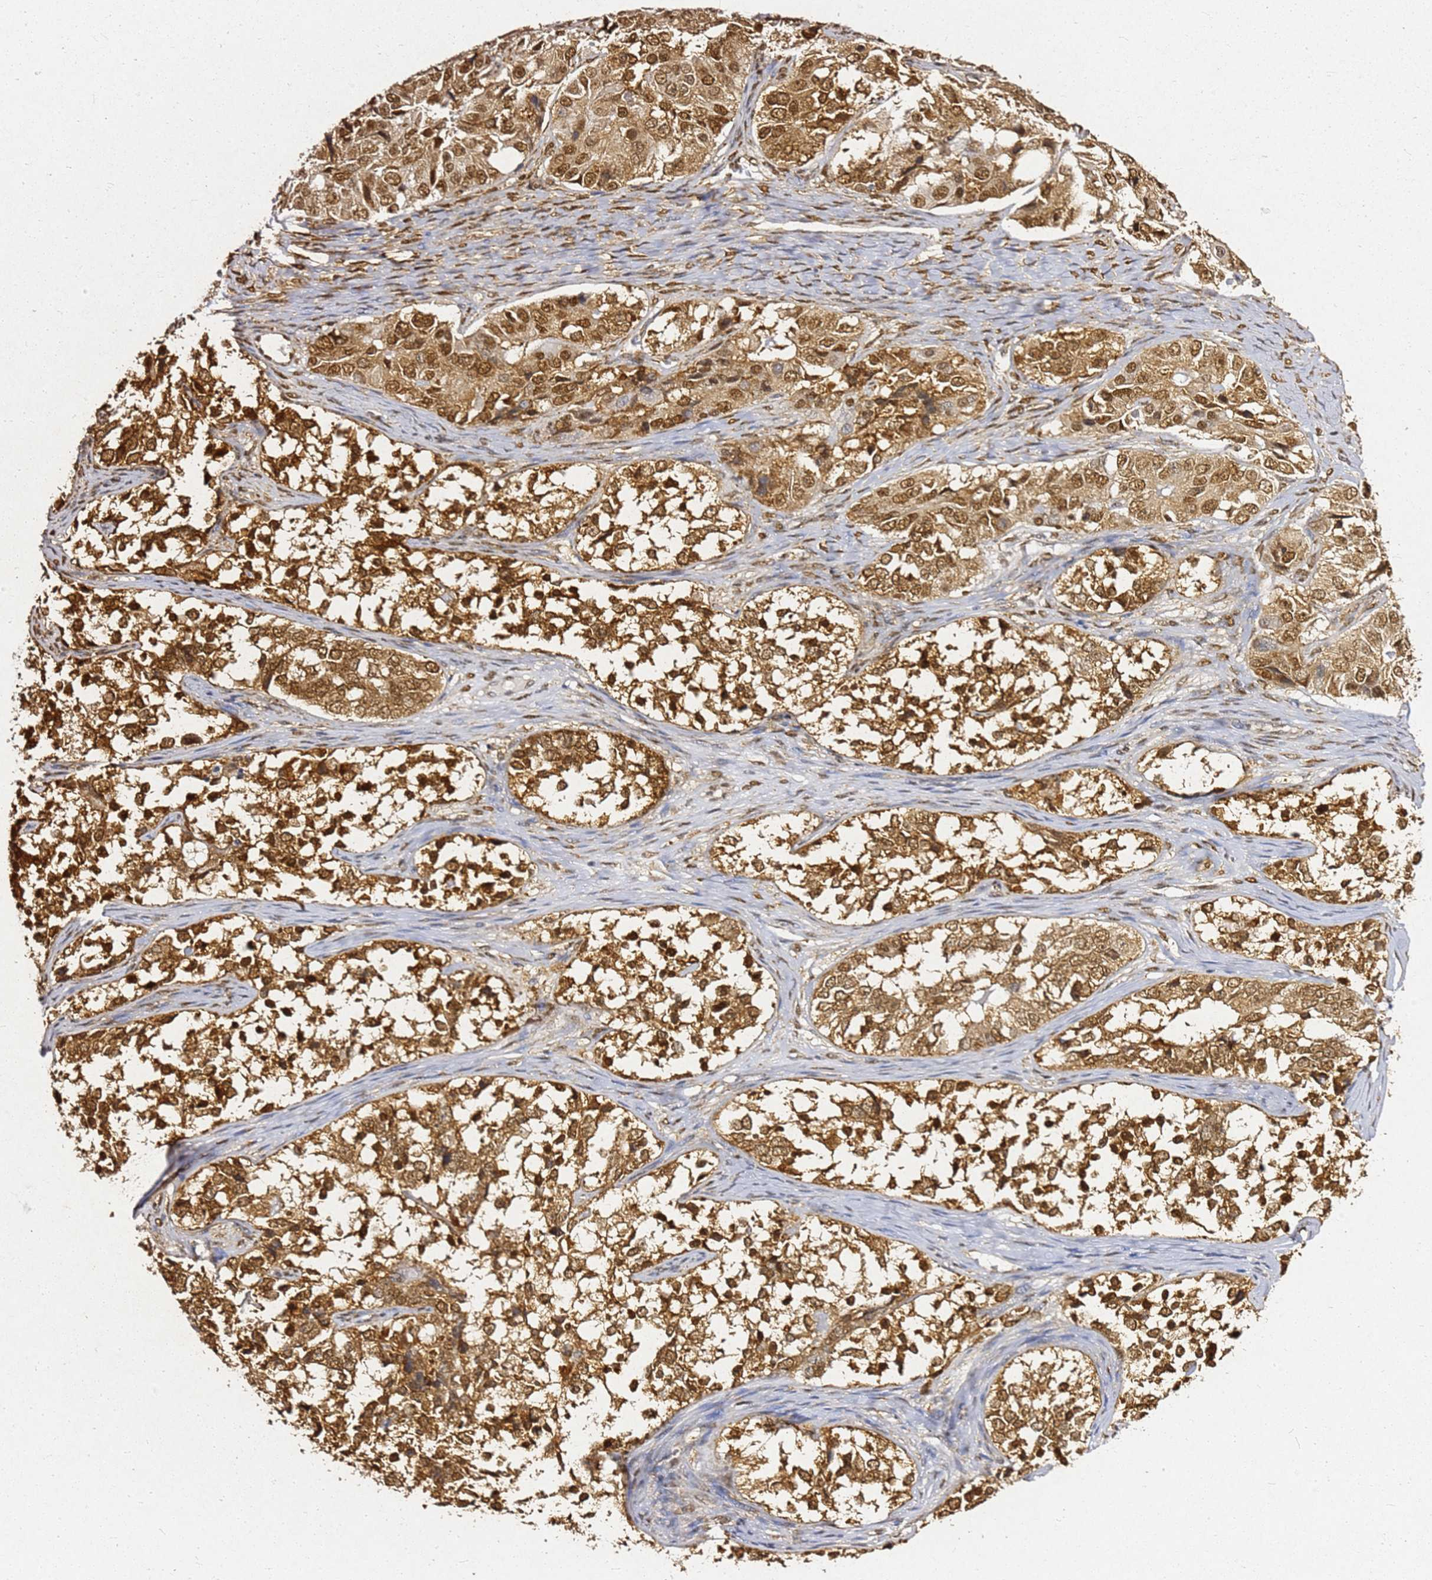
{"staining": {"intensity": "moderate", "quantity": ">75%", "location": "cytoplasmic/membranous,nuclear"}, "tissue": "ovarian cancer", "cell_type": "Tumor cells", "image_type": "cancer", "snomed": [{"axis": "morphology", "description": "Carcinoma, endometroid"}, {"axis": "topography", "description": "Ovary"}], "caption": "Tumor cells show medium levels of moderate cytoplasmic/membranous and nuclear expression in approximately >75% of cells in human ovarian cancer (endometroid carcinoma). (Brightfield microscopy of DAB IHC at high magnification).", "gene": "APEX1", "patient": {"sex": "female", "age": 51}}